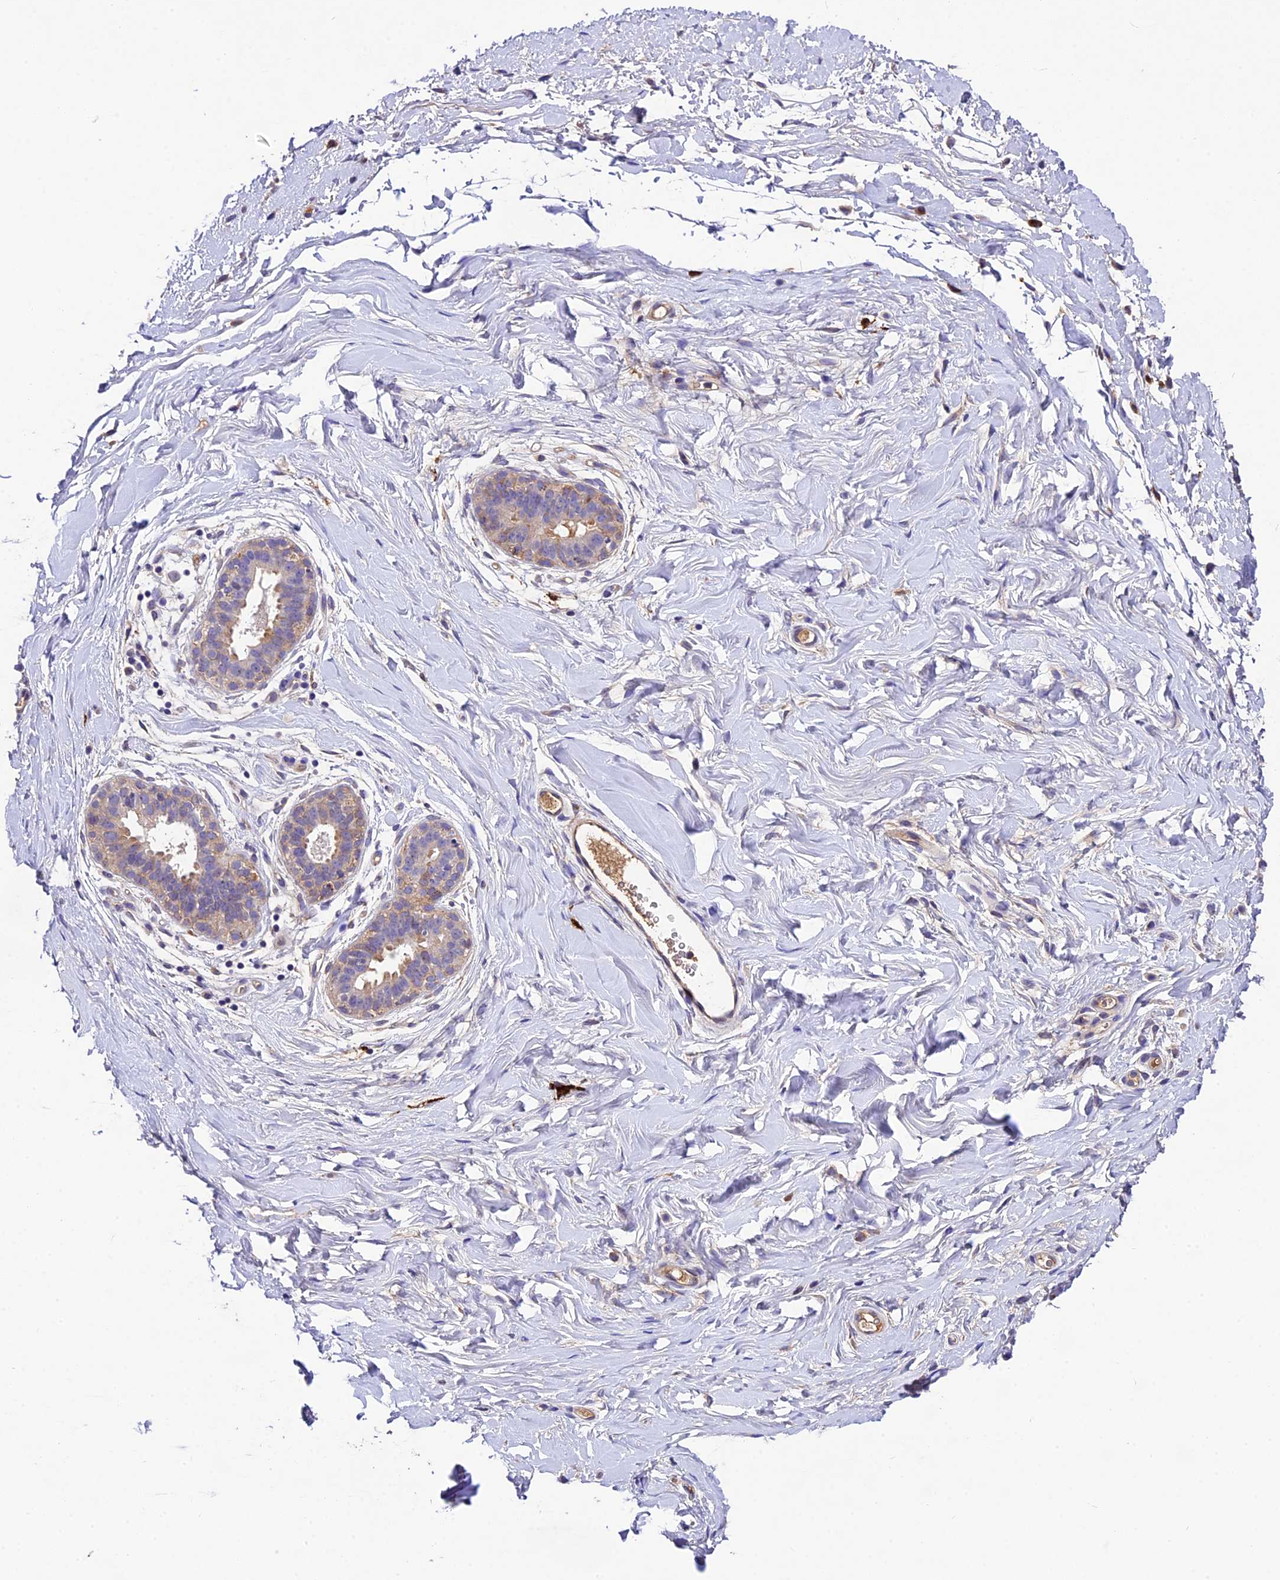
{"staining": {"intensity": "negative", "quantity": "none", "location": "none"}, "tissue": "adipose tissue", "cell_type": "Adipocytes", "image_type": "normal", "snomed": [{"axis": "morphology", "description": "Normal tissue, NOS"}, {"axis": "topography", "description": "Breast"}], "caption": "The immunohistochemistry (IHC) image has no significant staining in adipocytes of adipose tissue. (DAB immunohistochemistry (IHC) with hematoxylin counter stain).", "gene": "CILP2", "patient": {"sex": "female", "age": 26}}